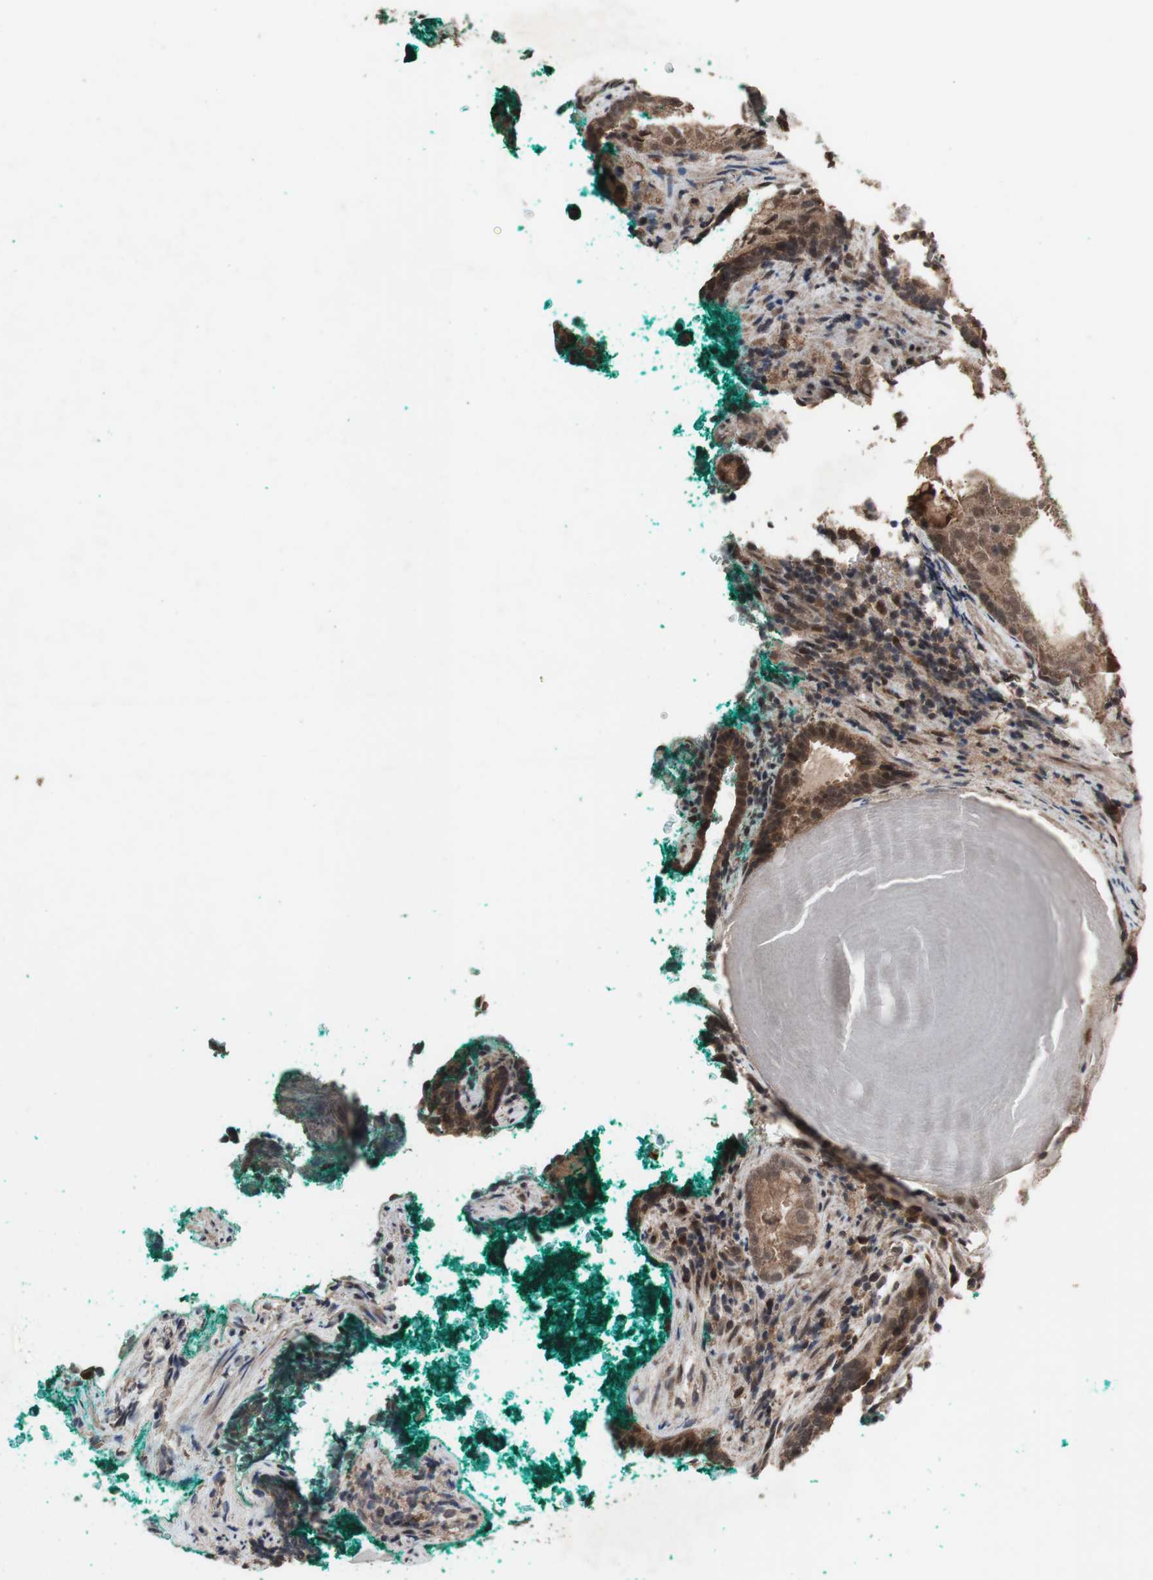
{"staining": {"intensity": "moderate", "quantity": ">75%", "location": "cytoplasmic/membranous"}, "tissue": "prostate cancer", "cell_type": "Tumor cells", "image_type": "cancer", "snomed": [{"axis": "morphology", "description": "Adenocarcinoma, High grade"}, {"axis": "topography", "description": "Prostate"}], "caption": "DAB immunohistochemical staining of human prostate cancer exhibits moderate cytoplasmic/membranous protein expression in approximately >75% of tumor cells.", "gene": "KANSL1", "patient": {"sex": "male", "age": 66}}